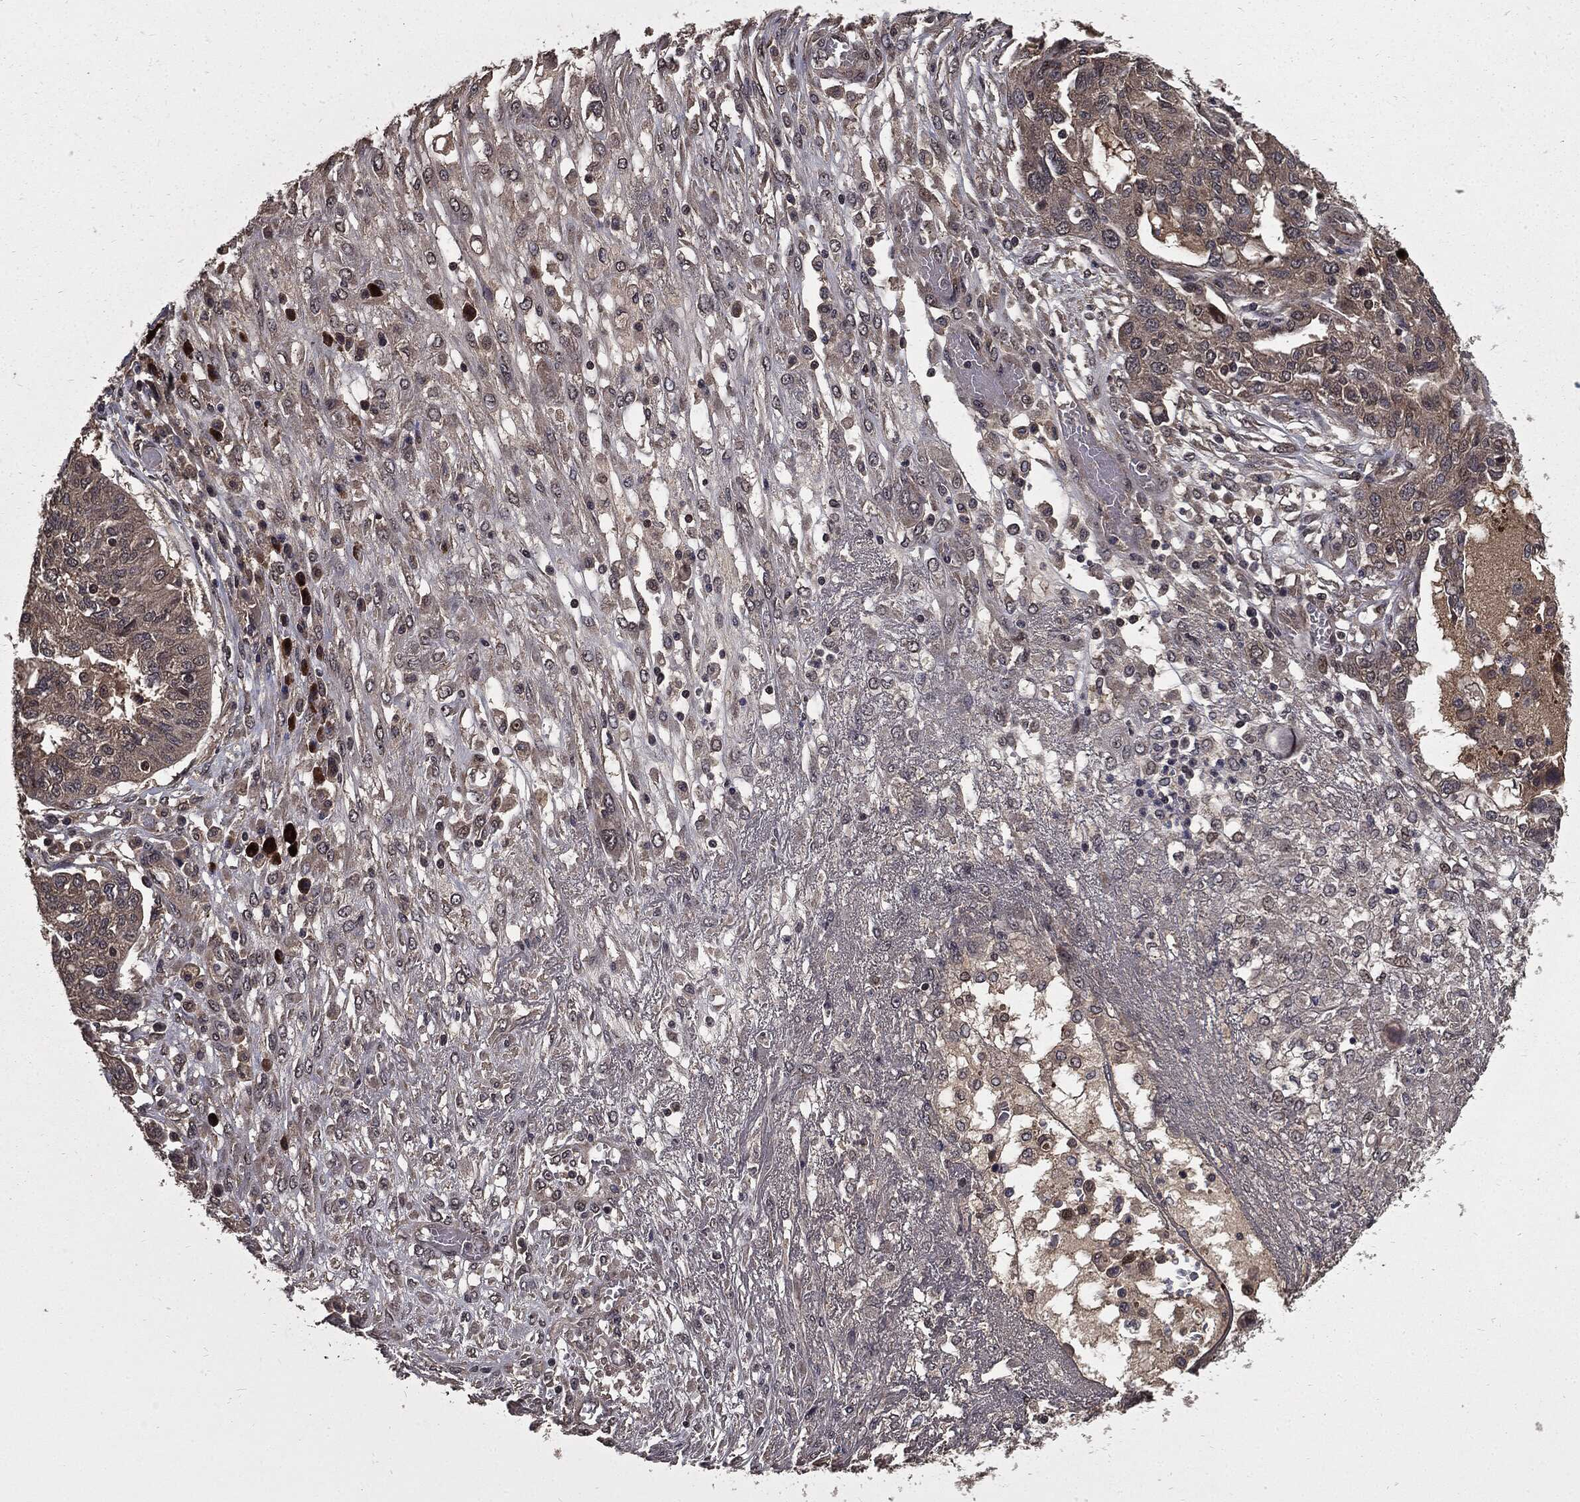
{"staining": {"intensity": "weak", "quantity": "<25%", "location": "cytoplasmic/membranous"}, "tissue": "ovarian cancer", "cell_type": "Tumor cells", "image_type": "cancer", "snomed": [{"axis": "morphology", "description": "Cystadenocarcinoma, serous, NOS"}, {"axis": "topography", "description": "Ovary"}], "caption": "This is a histopathology image of immunohistochemistry (IHC) staining of serous cystadenocarcinoma (ovarian), which shows no staining in tumor cells.", "gene": "PTPA", "patient": {"sex": "female", "age": 67}}